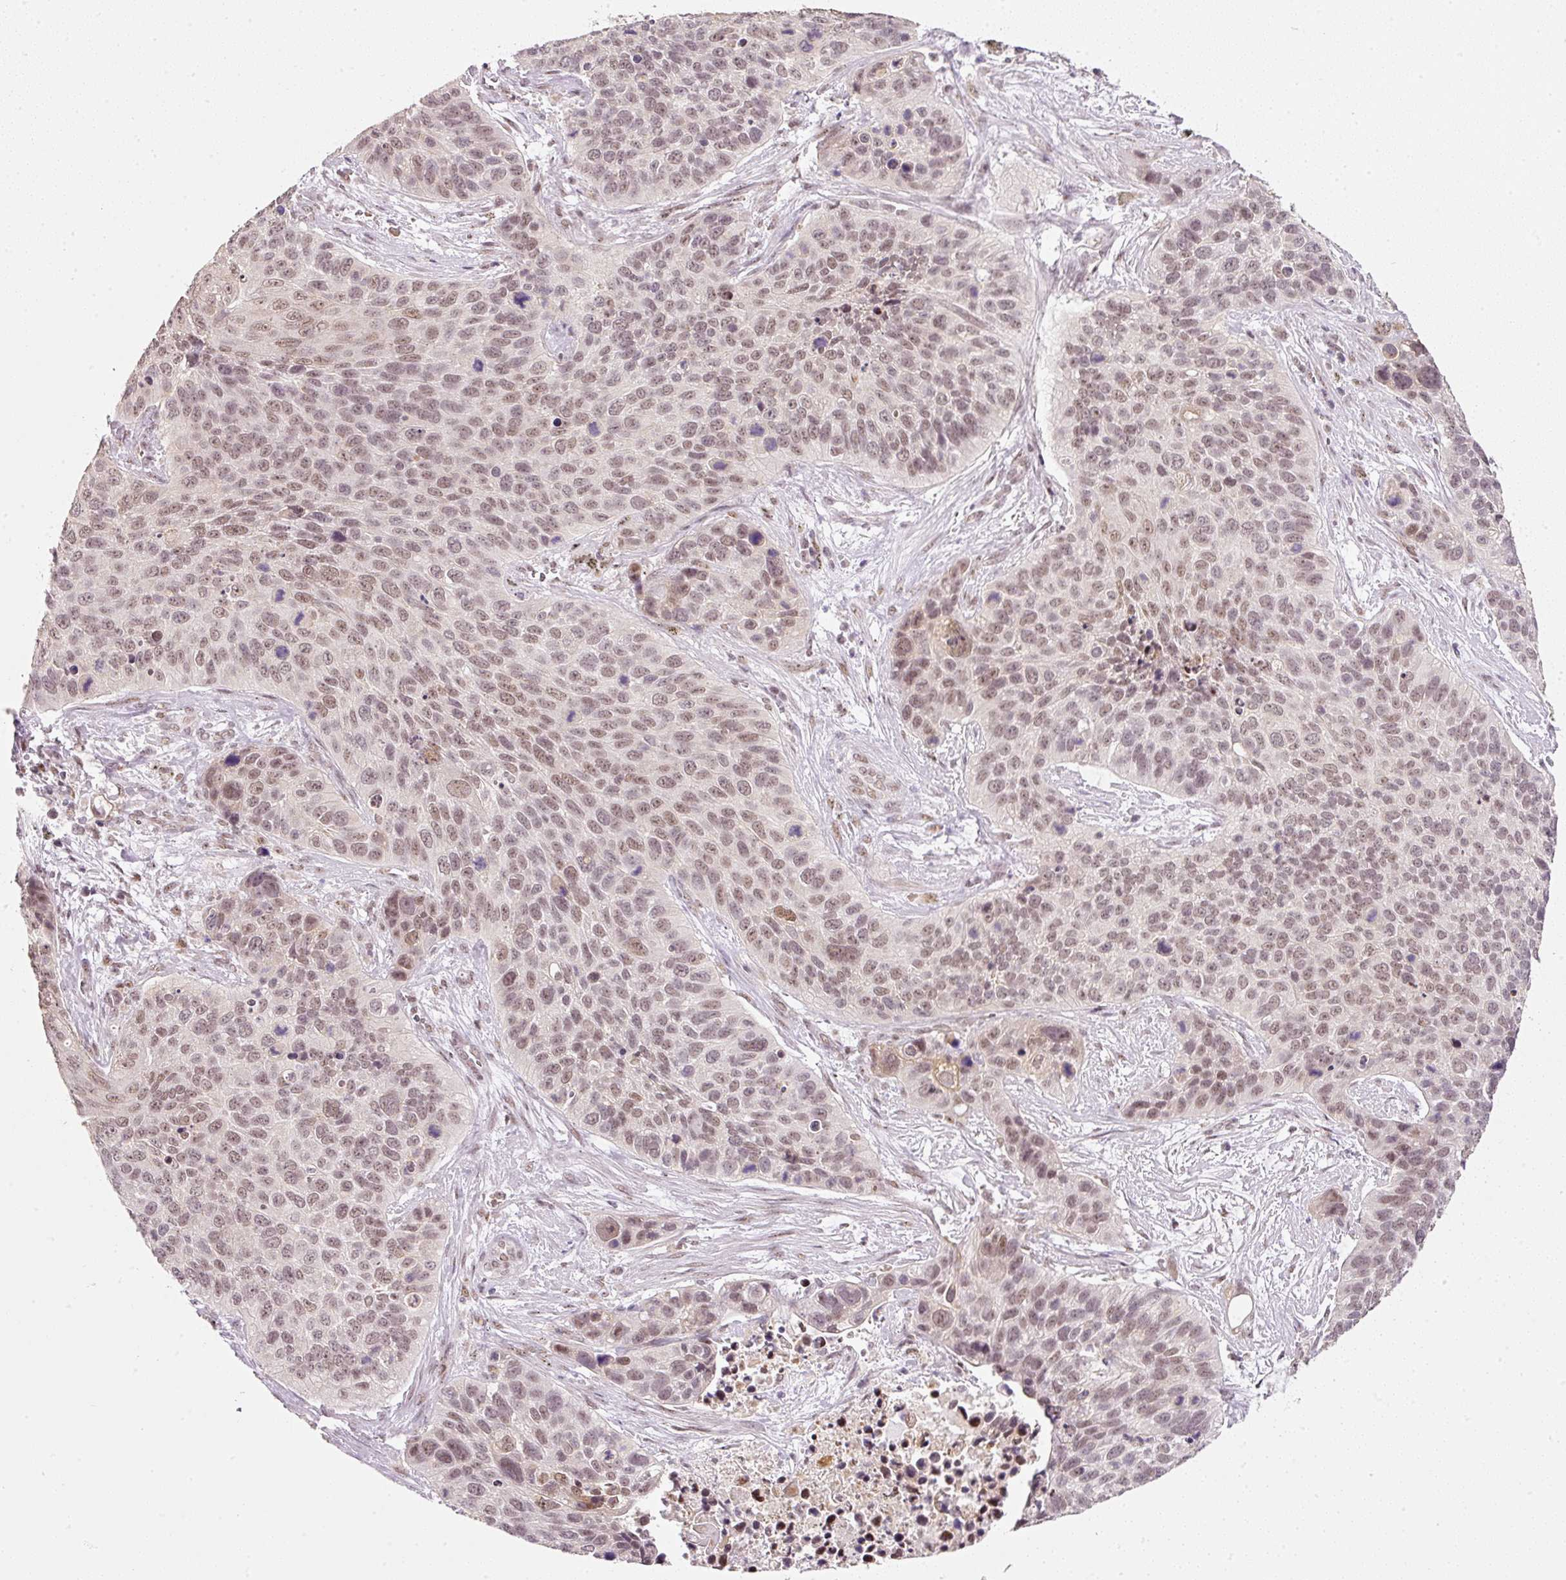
{"staining": {"intensity": "weak", "quantity": "25%-75%", "location": "nuclear"}, "tissue": "lung cancer", "cell_type": "Tumor cells", "image_type": "cancer", "snomed": [{"axis": "morphology", "description": "Squamous cell carcinoma, NOS"}, {"axis": "topography", "description": "Lung"}], "caption": "Tumor cells exhibit low levels of weak nuclear expression in about 25%-75% of cells in squamous cell carcinoma (lung). Using DAB (3,3'-diaminobenzidine) (brown) and hematoxylin (blue) stains, captured at high magnification using brightfield microscopy.", "gene": "FSTL3", "patient": {"sex": "male", "age": 62}}